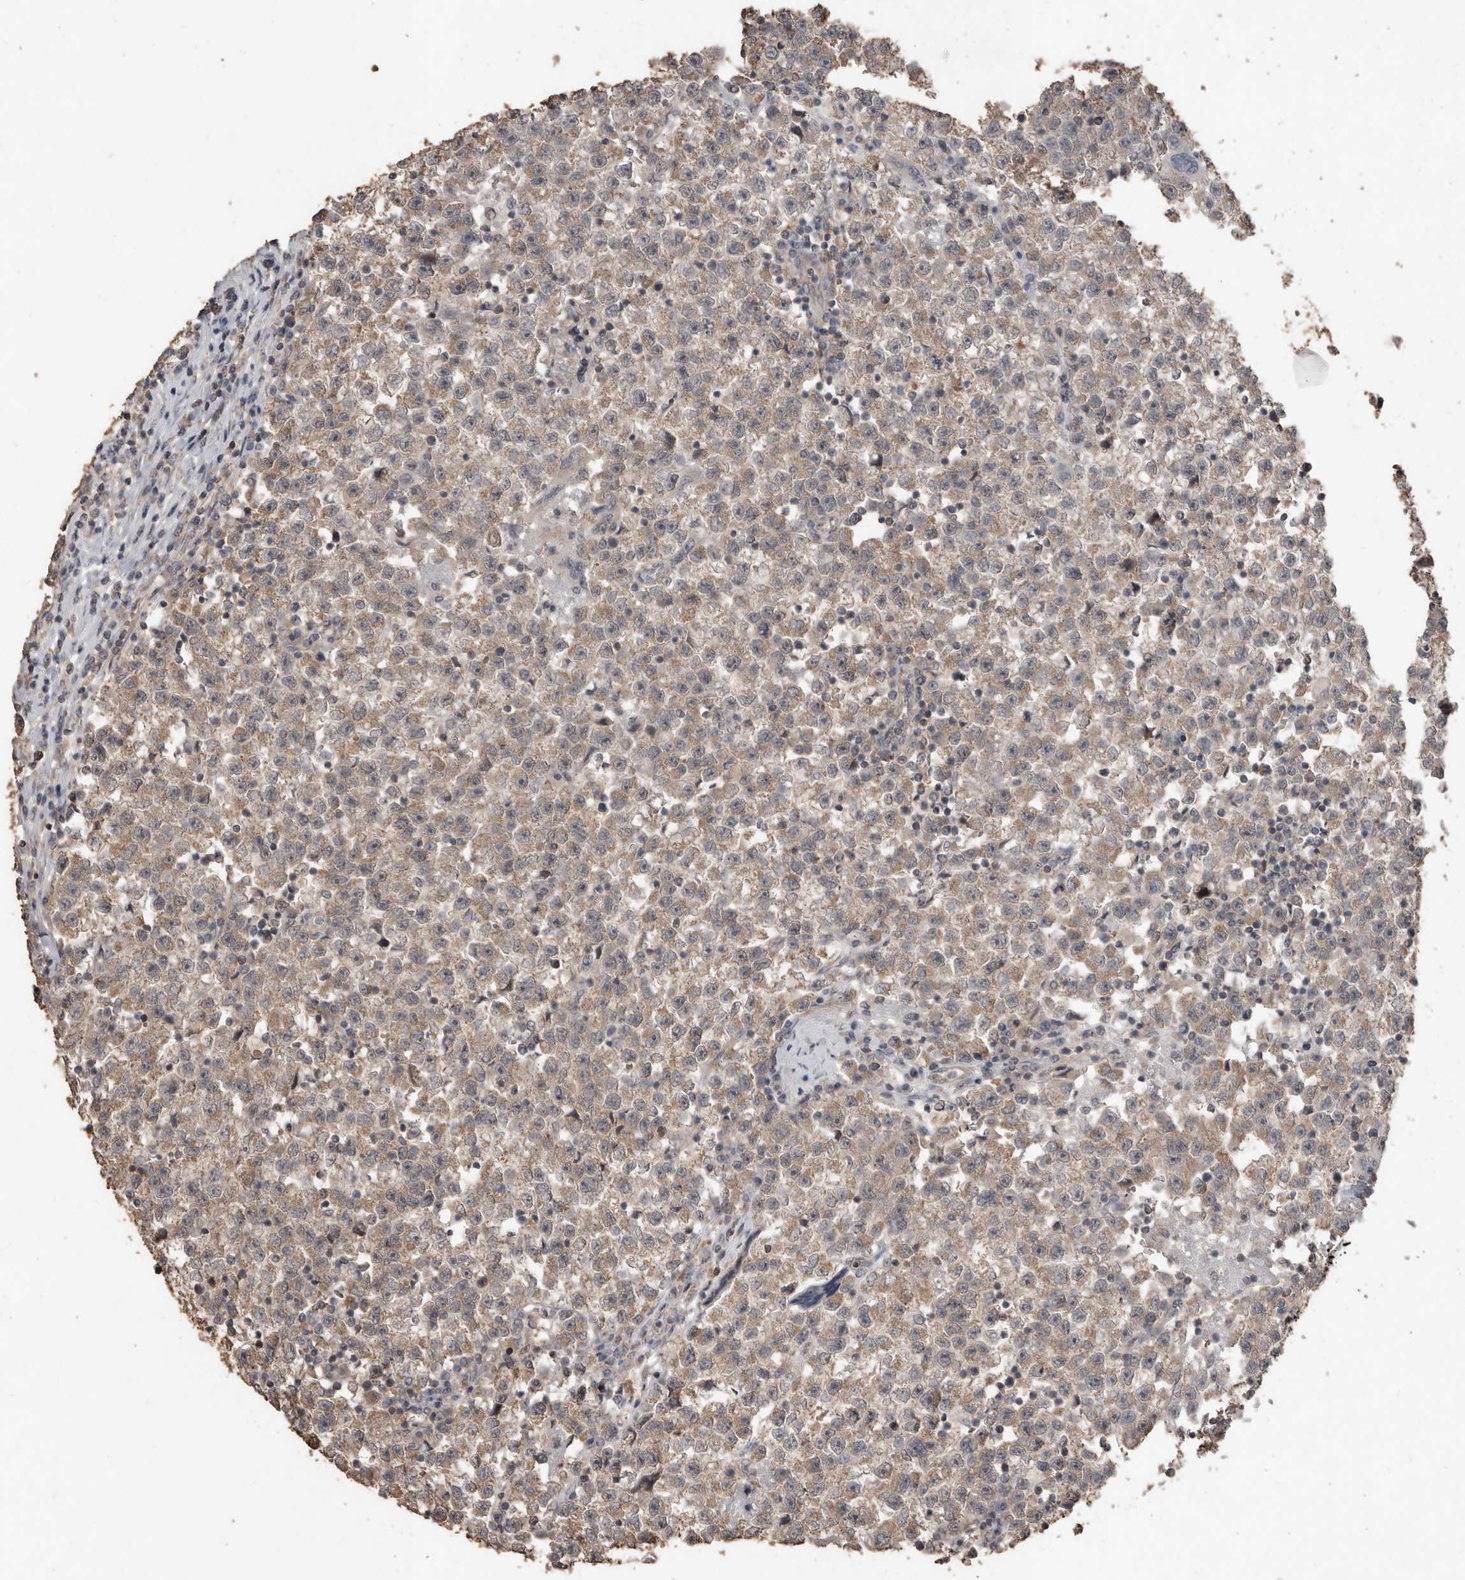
{"staining": {"intensity": "weak", "quantity": ">75%", "location": "cytoplasmic/membranous"}, "tissue": "testis cancer", "cell_type": "Tumor cells", "image_type": "cancer", "snomed": [{"axis": "morphology", "description": "Seminoma, NOS"}, {"axis": "topography", "description": "Testis"}], "caption": "Testis cancer (seminoma) stained with immunohistochemistry (IHC) displays weak cytoplasmic/membranous expression in about >75% of tumor cells.", "gene": "BAMBI", "patient": {"sex": "male", "age": 22}}